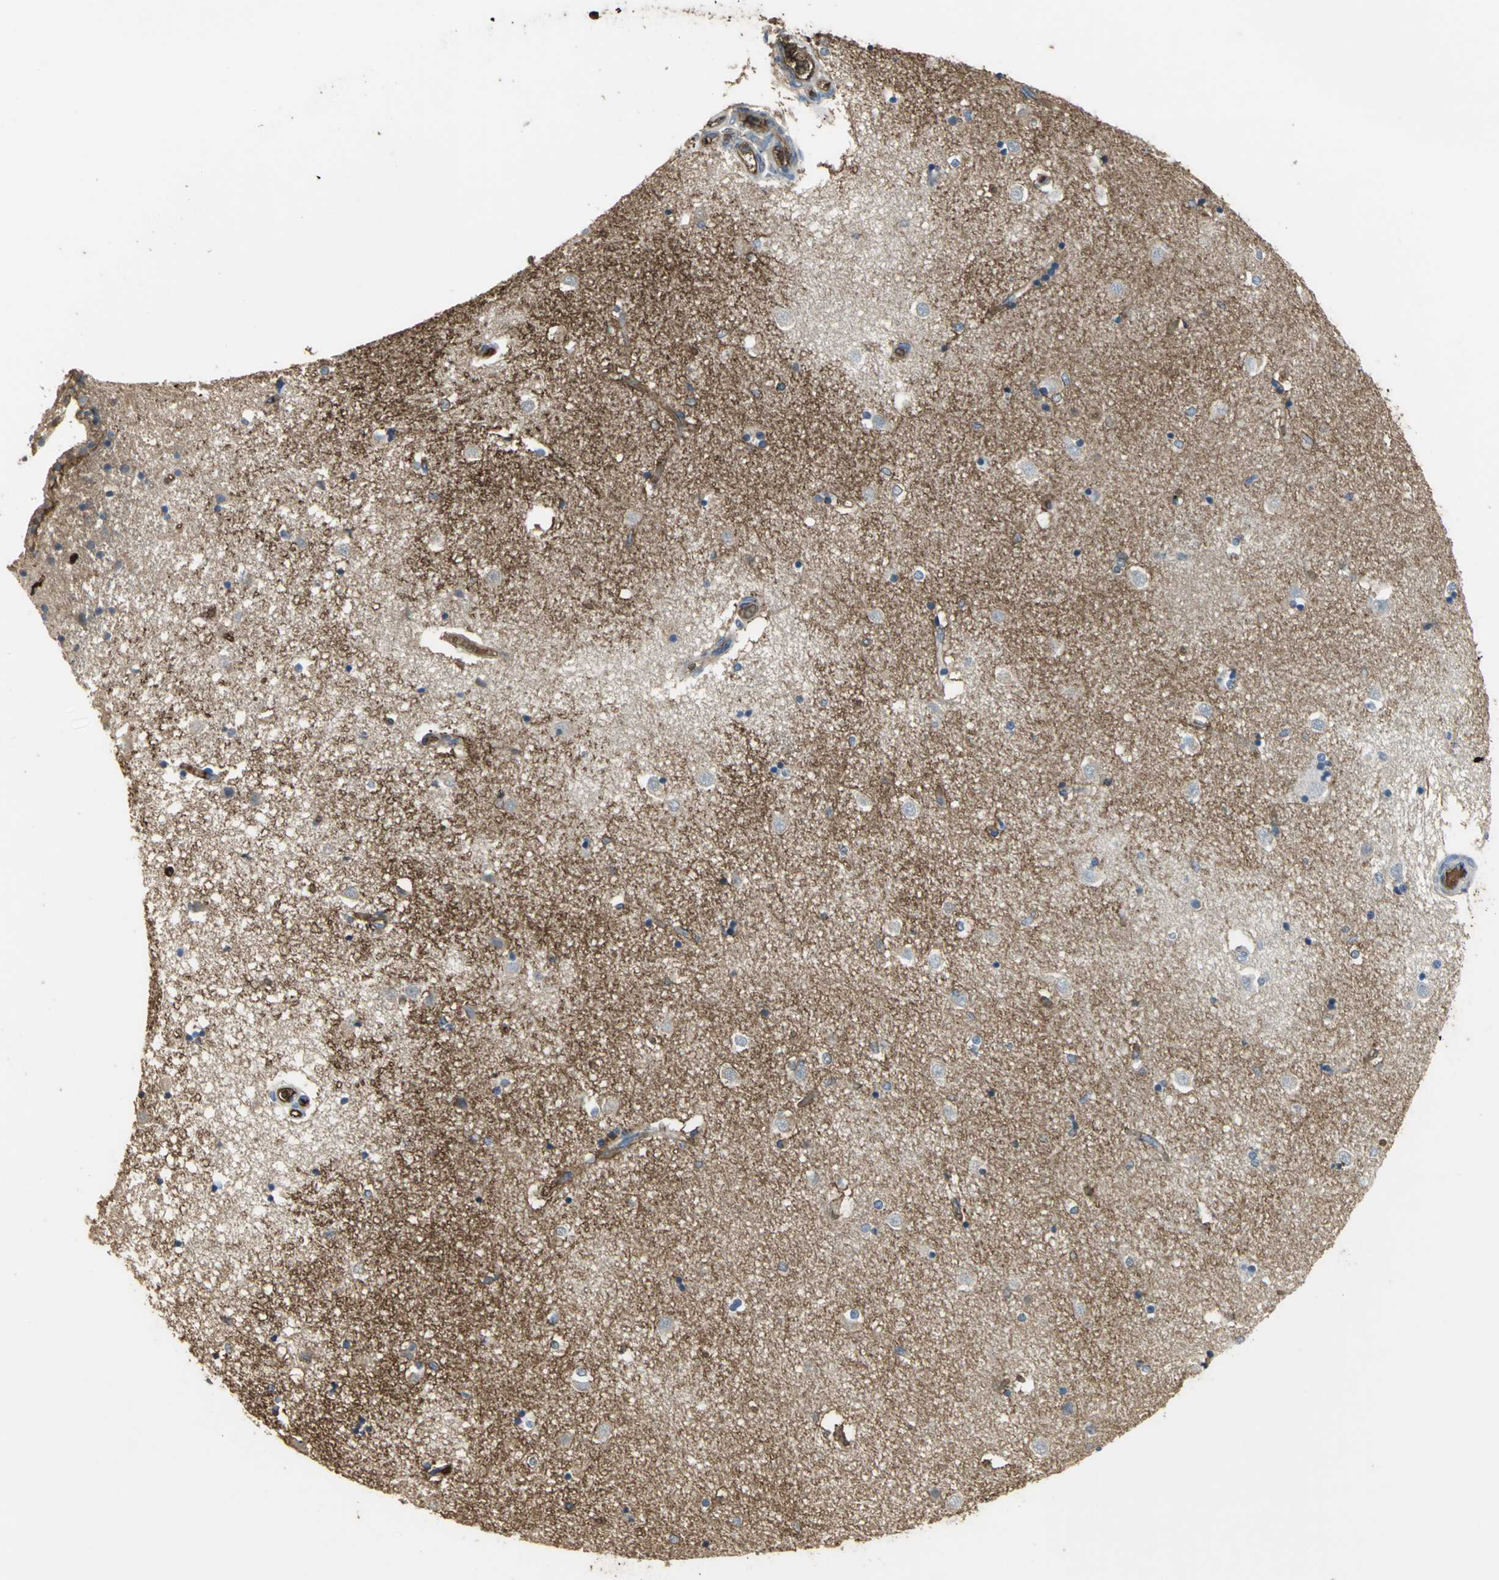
{"staining": {"intensity": "moderate", "quantity": "<25%", "location": "cytoplasmic/membranous"}, "tissue": "caudate", "cell_type": "Glial cells", "image_type": "normal", "snomed": [{"axis": "morphology", "description": "Normal tissue, NOS"}, {"axis": "topography", "description": "Lateral ventricle wall"}], "caption": "Glial cells reveal moderate cytoplasmic/membranous positivity in approximately <25% of cells in normal caudate.", "gene": "TREM1", "patient": {"sex": "female", "age": 54}}